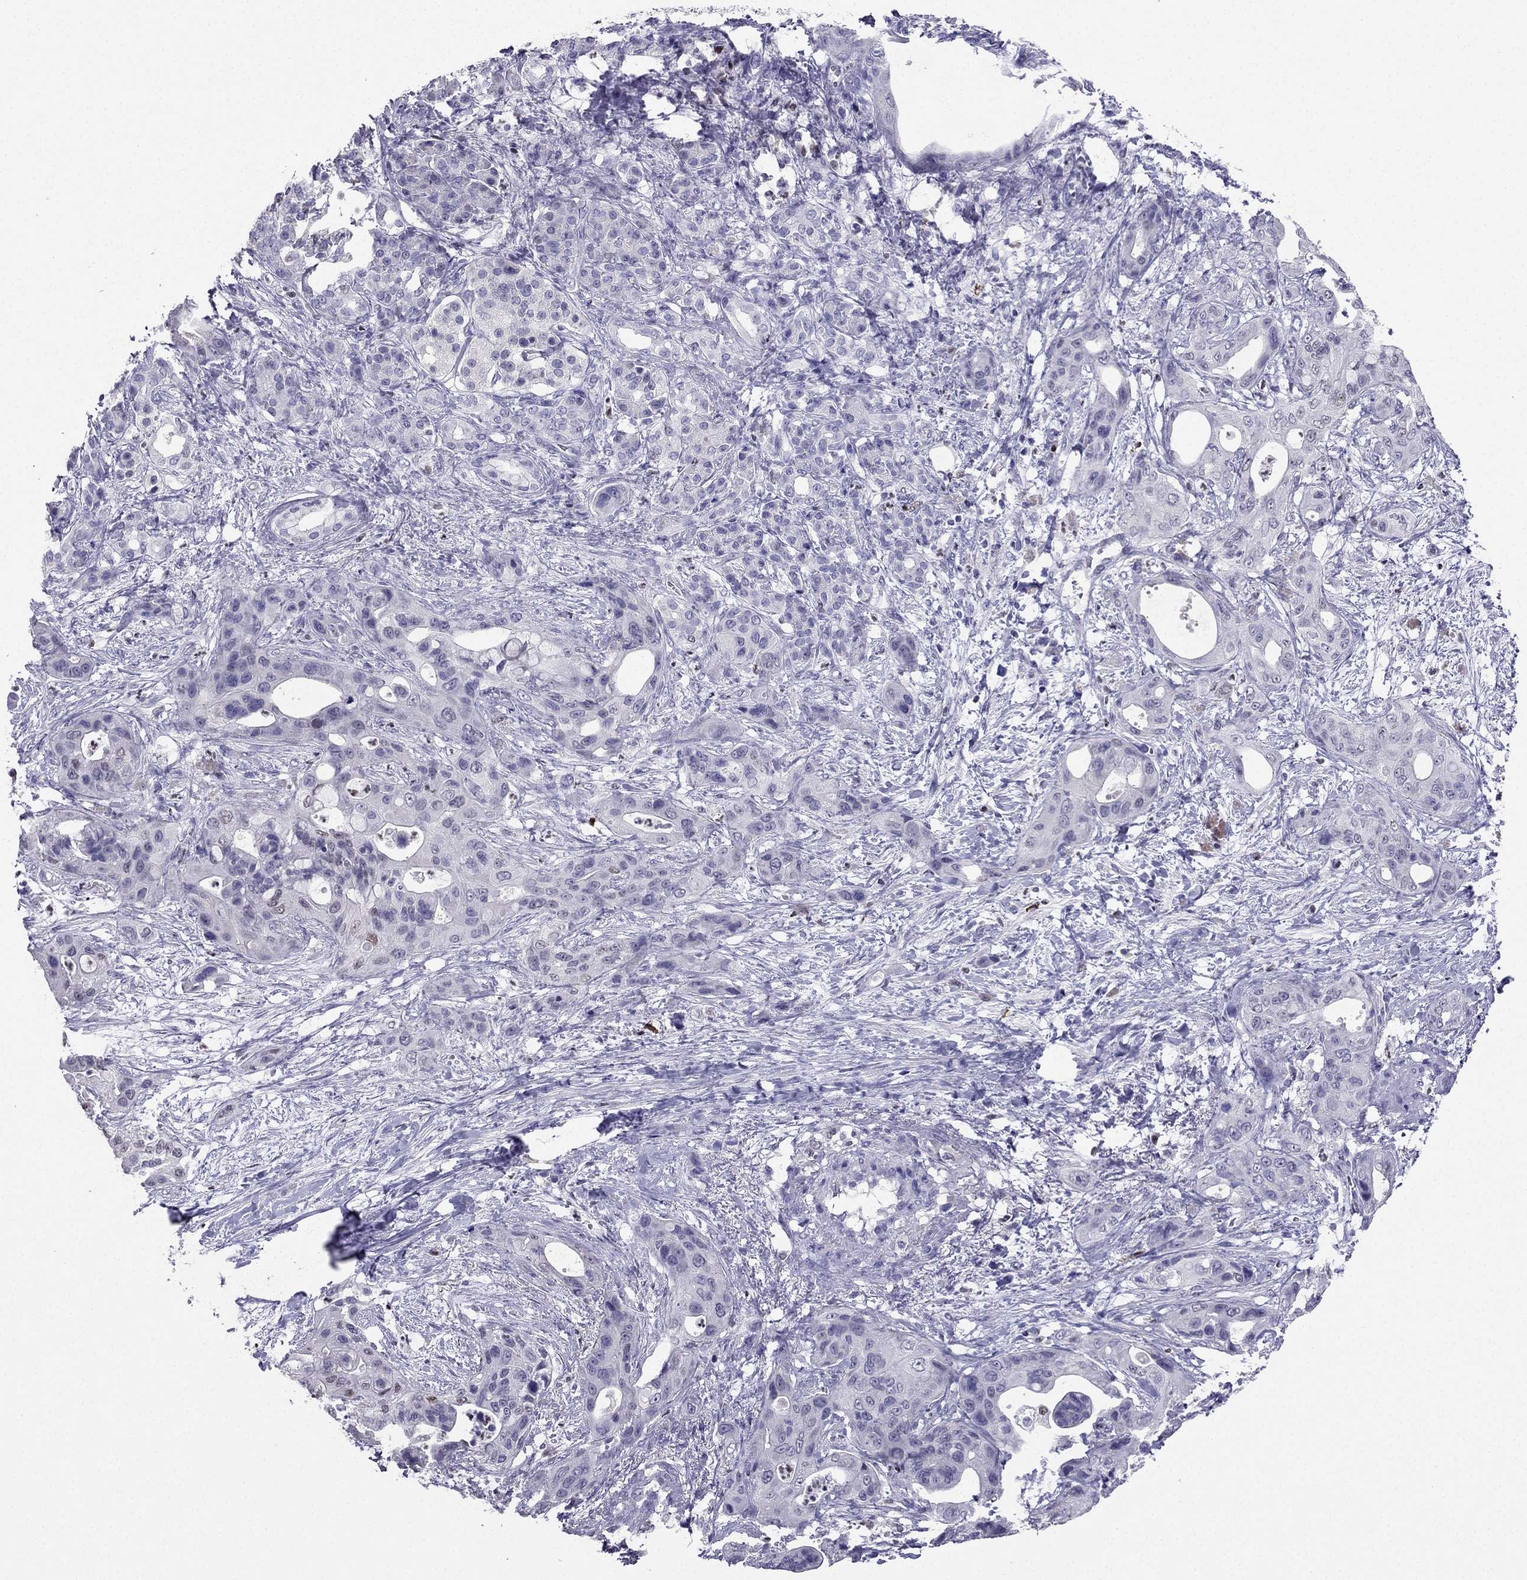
{"staining": {"intensity": "negative", "quantity": "none", "location": "none"}, "tissue": "pancreatic cancer", "cell_type": "Tumor cells", "image_type": "cancer", "snomed": [{"axis": "morphology", "description": "Adenocarcinoma, NOS"}, {"axis": "topography", "description": "Pancreas"}], "caption": "IHC histopathology image of neoplastic tissue: human pancreatic adenocarcinoma stained with DAB reveals no significant protein staining in tumor cells.", "gene": "ARID3A", "patient": {"sex": "male", "age": 71}}